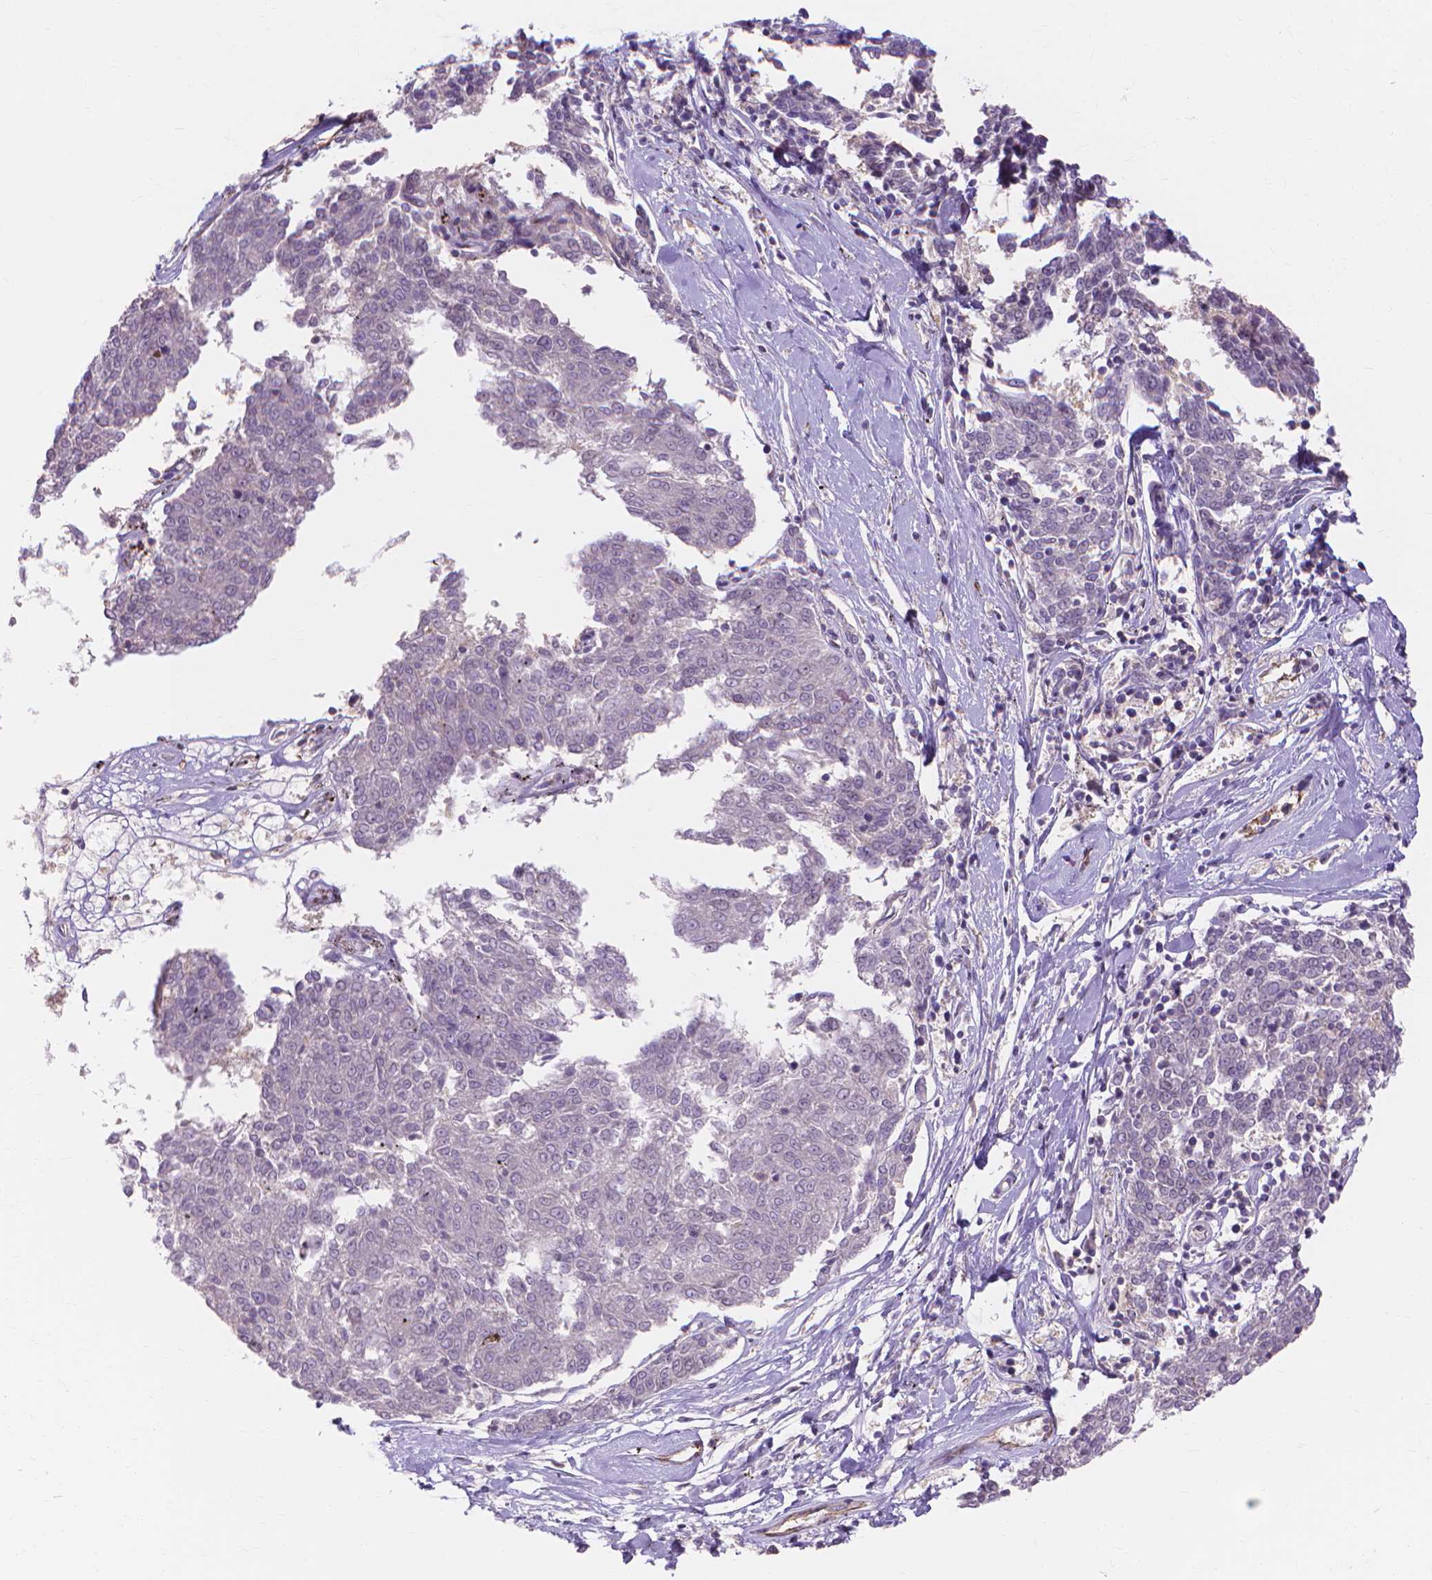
{"staining": {"intensity": "negative", "quantity": "none", "location": "none"}, "tissue": "melanoma", "cell_type": "Tumor cells", "image_type": "cancer", "snomed": [{"axis": "morphology", "description": "Malignant melanoma, NOS"}, {"axis": "topography", "description": "Skin"}], "caption": "An image of human malignant melanoma is negative for staining in tumor cells. (DAB IHC, high magnification).", "gene": "PRDM13", "patient": {"sex": "female", "age": 72}}